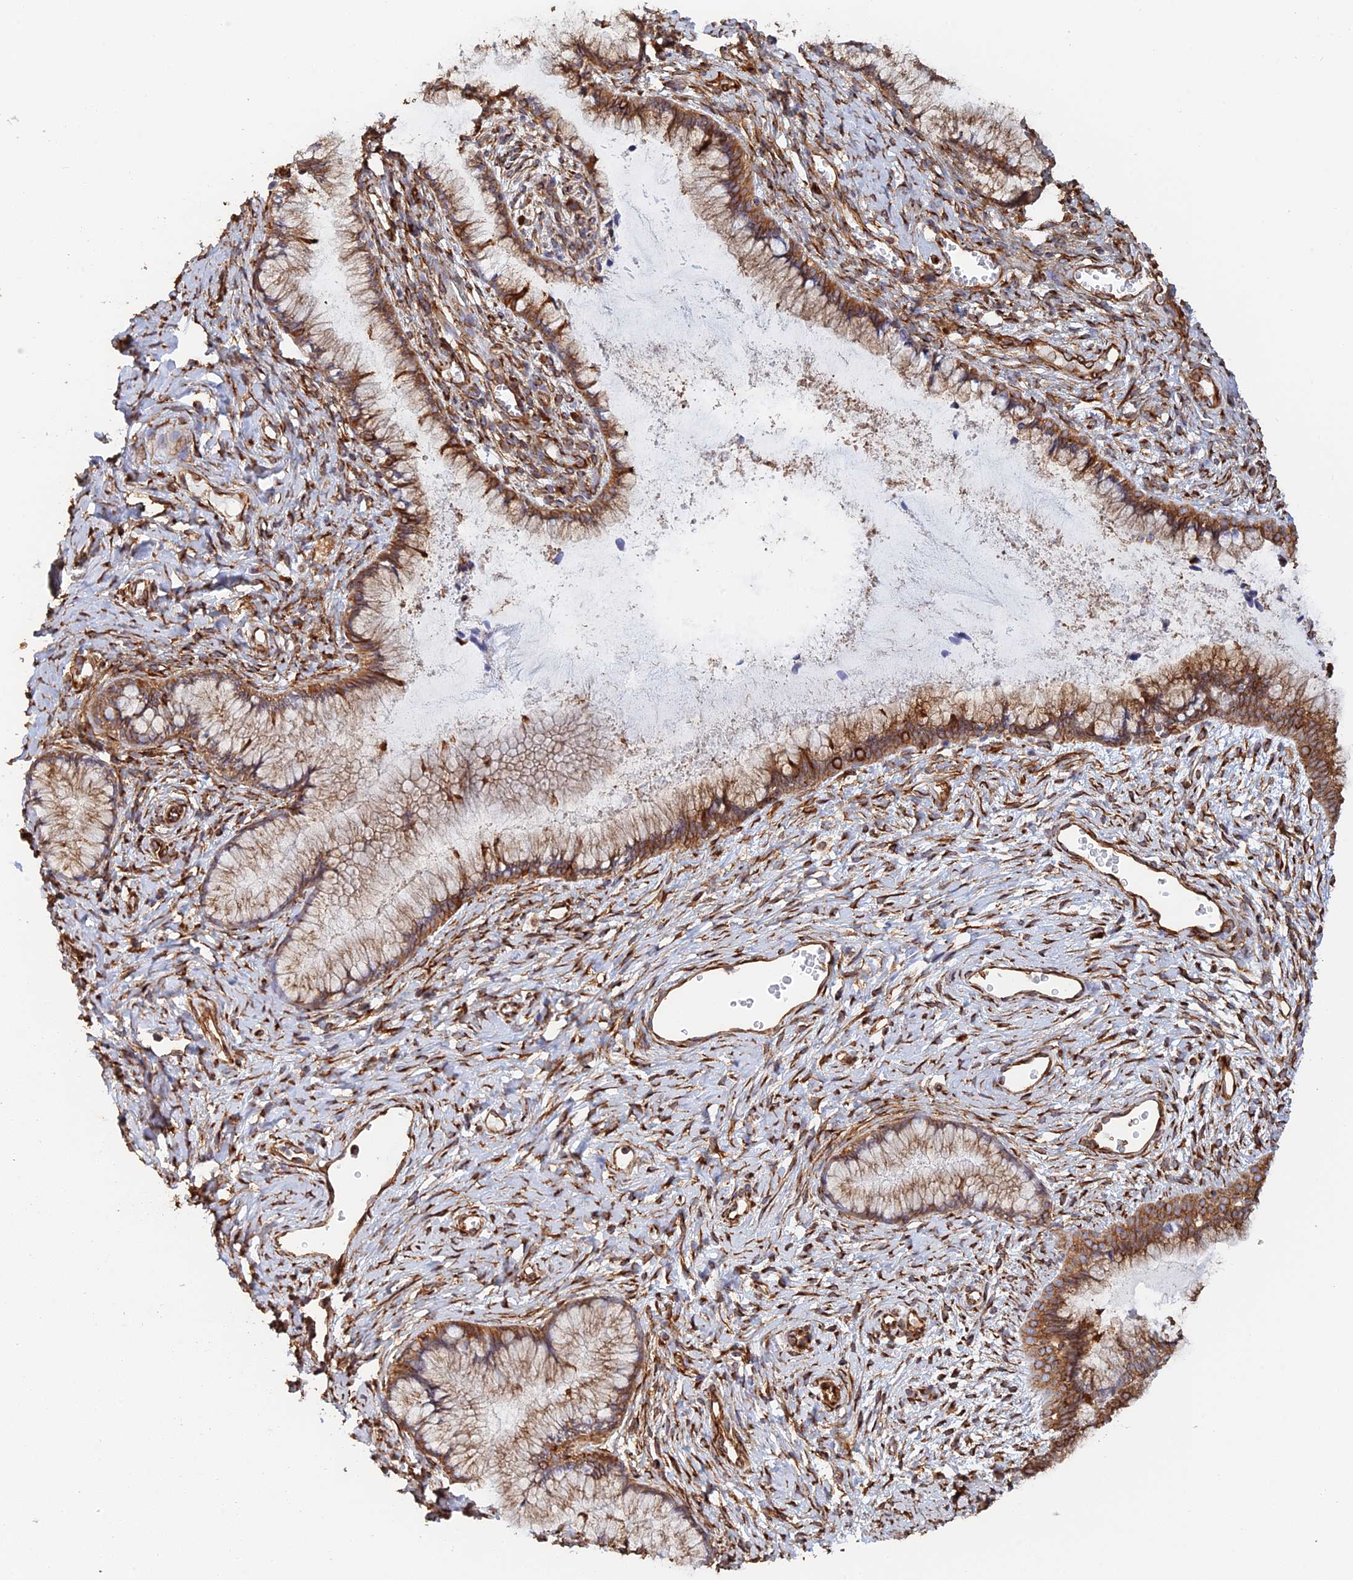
{"staining": {"intensity": "strong", "quantity": "25%-75%", "location": "cytoplasmic/membranous"}, "tissue": "cervix", "cell_type": "Glandular cells", "image_type": "normal", "snomed": [{"axis": "morphology", "description": "Normal tissue, NOS"}, {"axis": "topography", "description": "Cervix"}], "caption": "Strong cytoplasmic/membranous protein expression is appreciated in about 25%-75% of glandular cells in cervix.", "gene": "WBP11", "patient": {"sex": "female", "age": 42}}